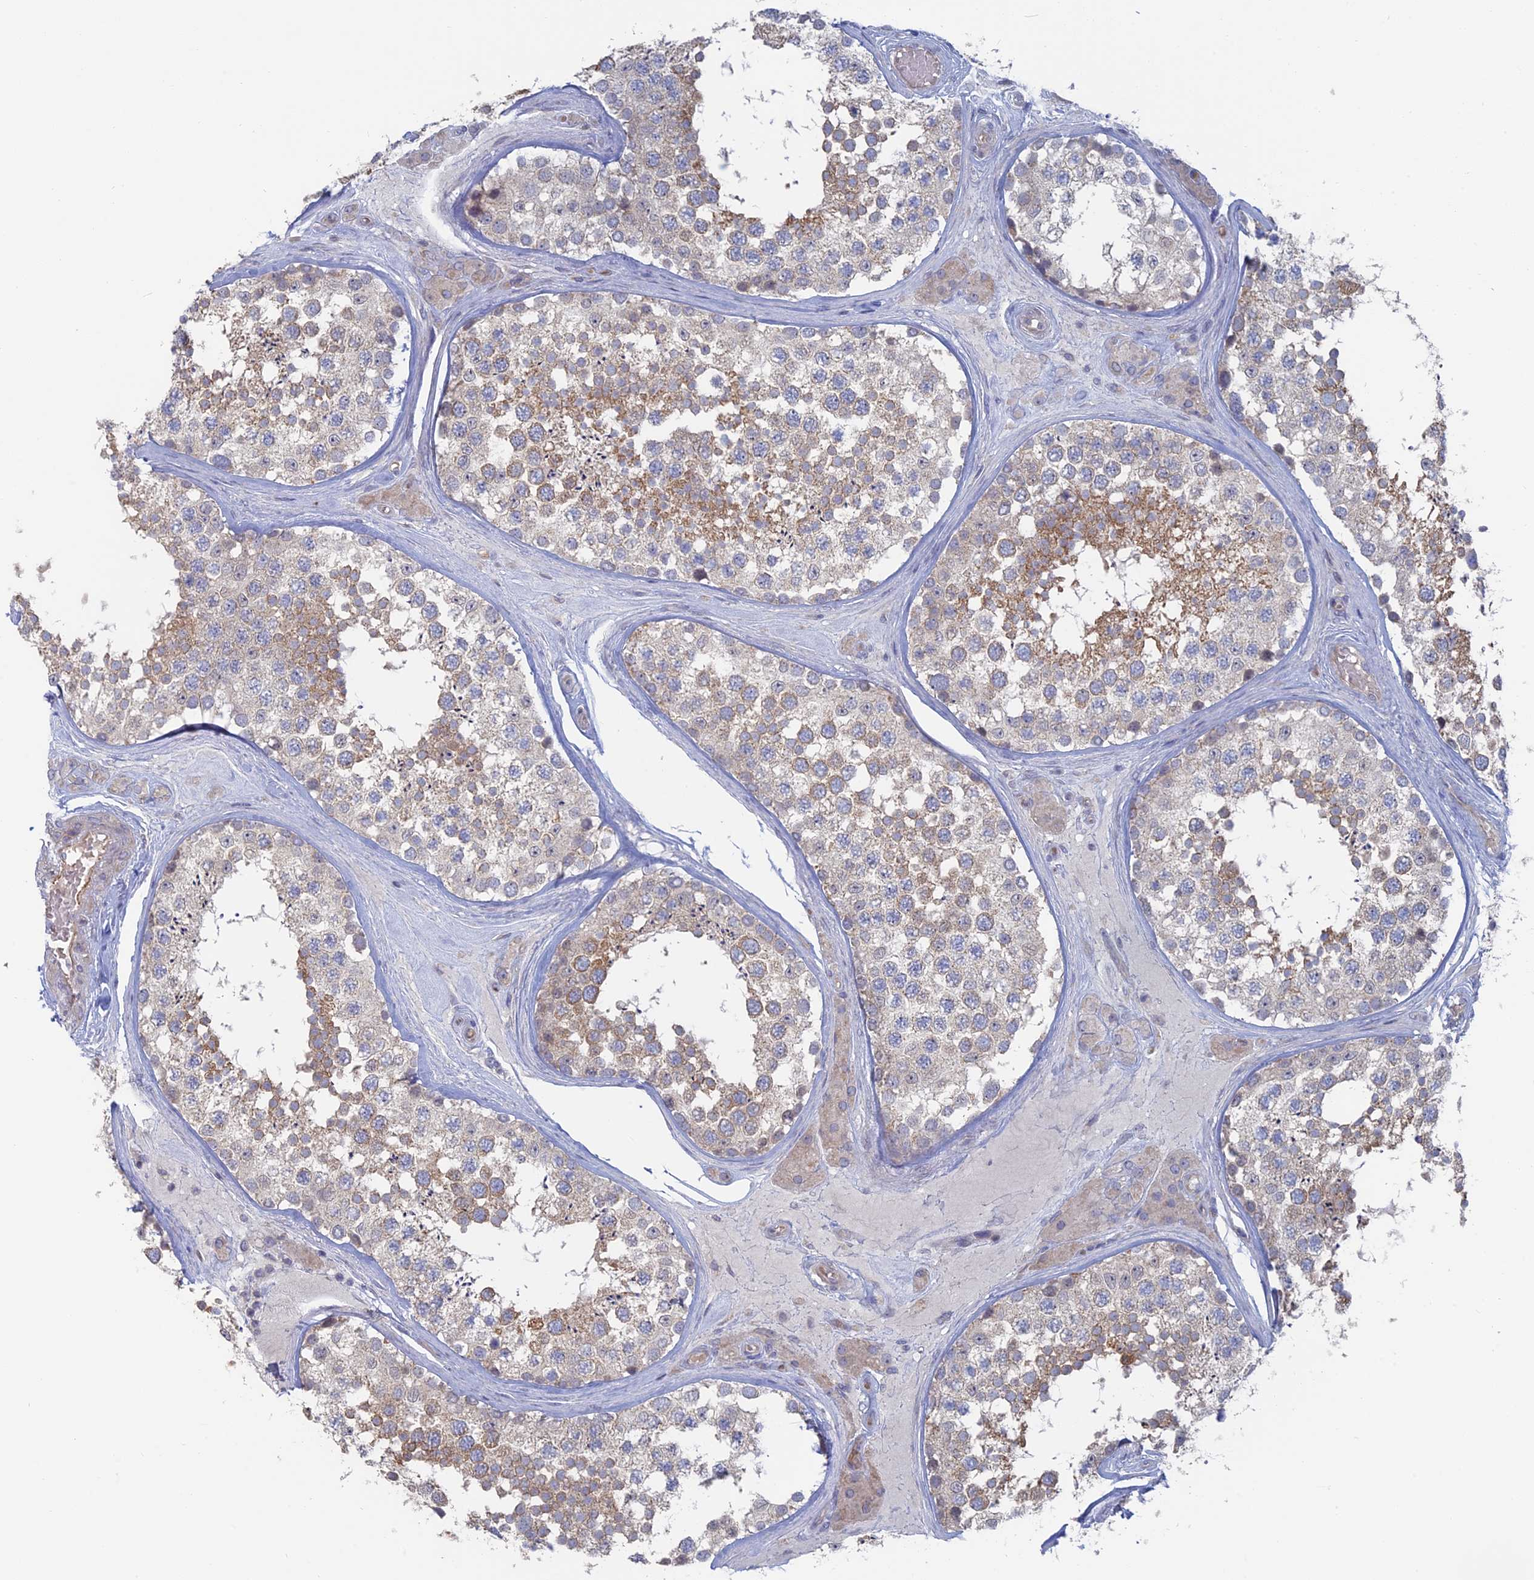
{"staining": {"intensity": "moderate", "quantity": "<25%", "location": "cytoplasmic/membranous"}, "tissue": "testis", "cell_type": "Cells in seminiferous ducts", "image_type": "normal", "snomed": [{"axis": "morphology", "description": "Normal tissue, NOS"}, {"axis": "topography", "description": "Testis"}], "caption": "A high-resolution image shows IHC staining of normal testis, which reveals moderate cytoplasmic/membranous positivity in approximately <25% of cells in seminiferous ducts. The staining is performed using DAB (3,3'-diaminobenzidine) brown chromogen to label protein expression. The nuclei are counter-stained blue using hematoxylin.", "gene": "TBC1D30", "patient": {"sex": "male", "age": 46}}